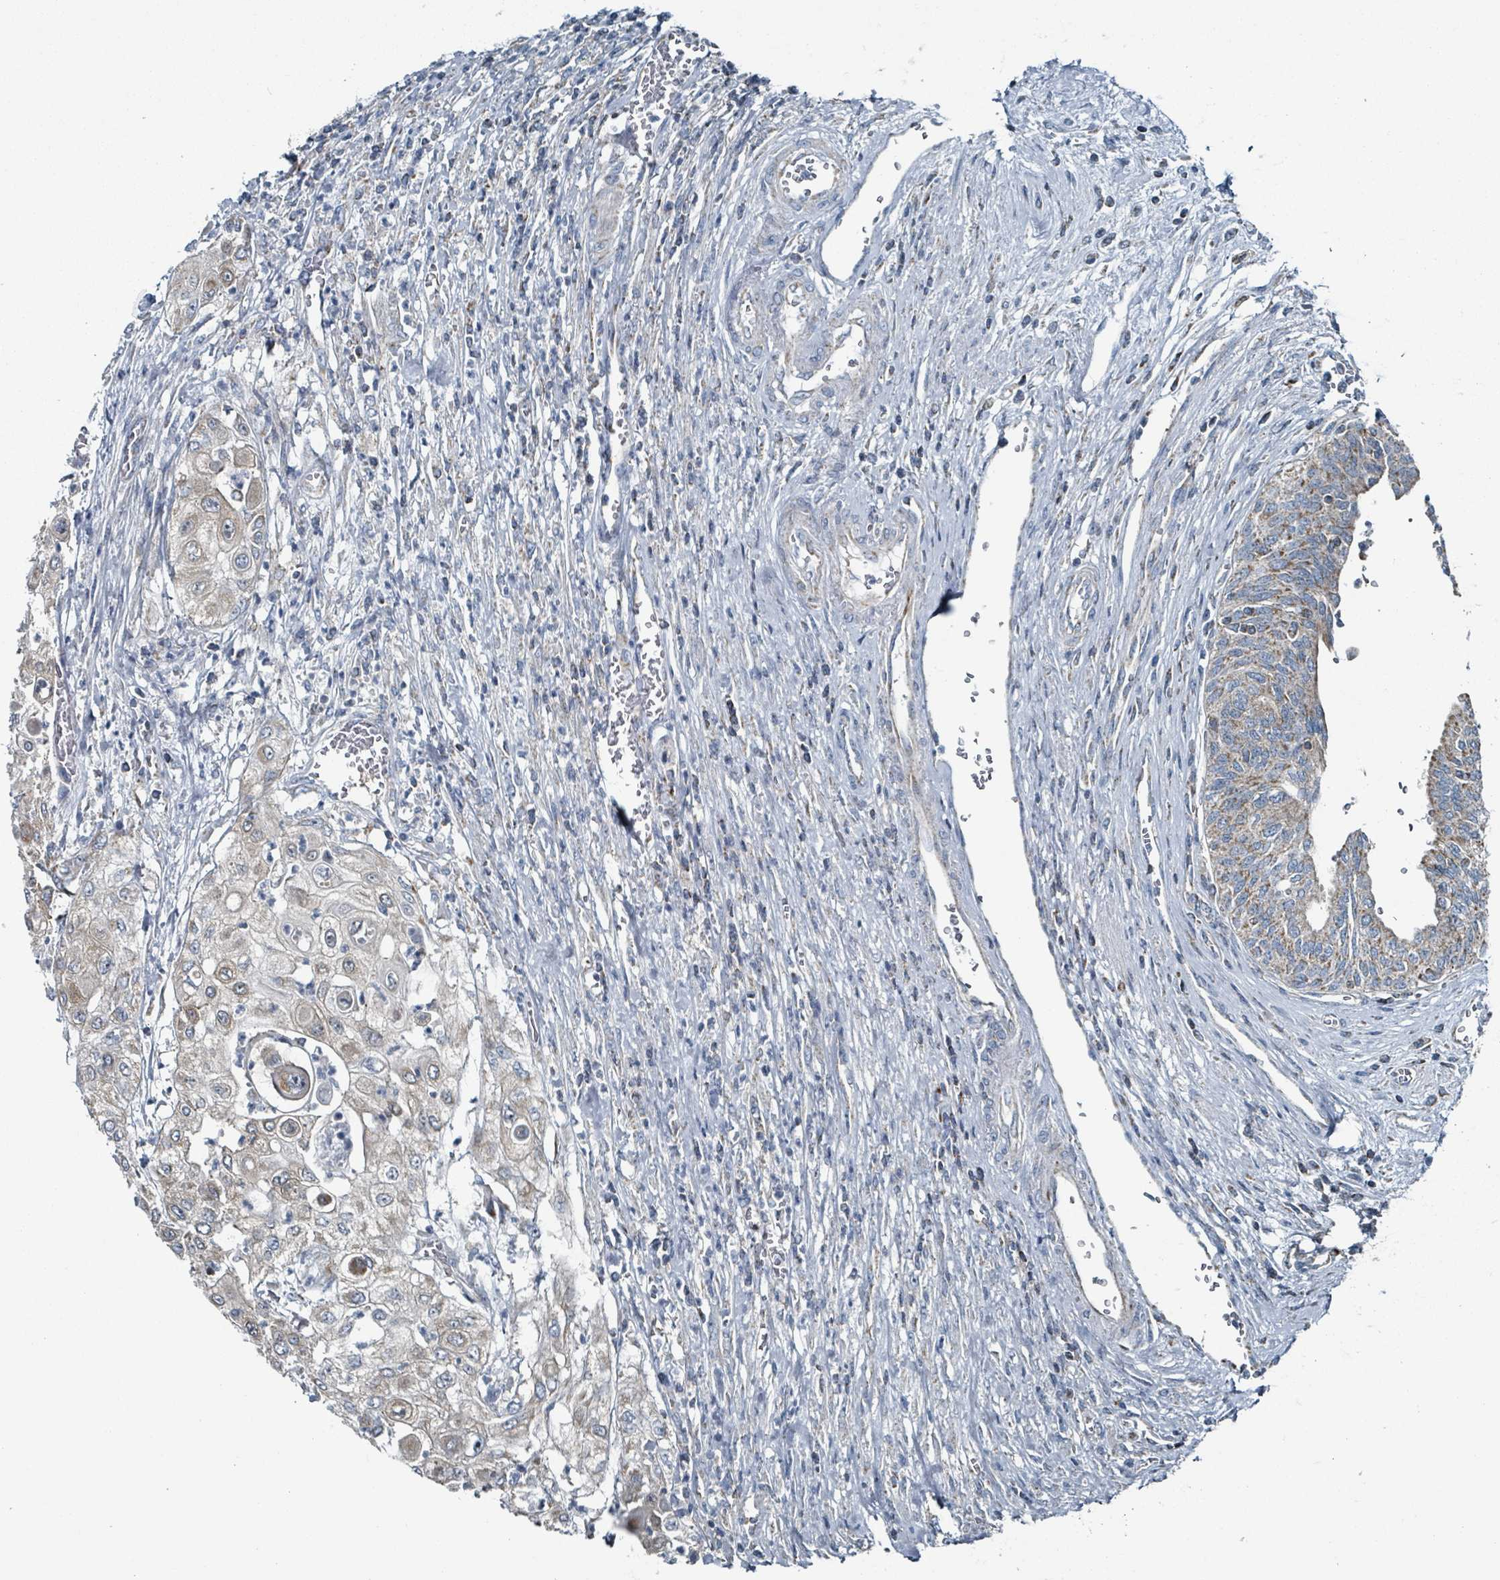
{"staining": {"intensity": "moderate", "quantity": "25%-75%", "location": "cytoplasmic/membranous"}, "tissue": "urothelial cancer", "cell_type": "Tumor cells", "image_type": "cancer", "snomed": [{"axis": "morphology", "description": "Urothelial carcinoma, High grade"}, {"axis": "topography", "description": "Urinary bladder"}], "caption": "High-grade urothelial carcinoma tissue shows moderate cytoplasmic/membranous expression in about 25%-75% of tumor cells", "gene": "ABHD18", "patient": {"sex": "female", "age": 79}}